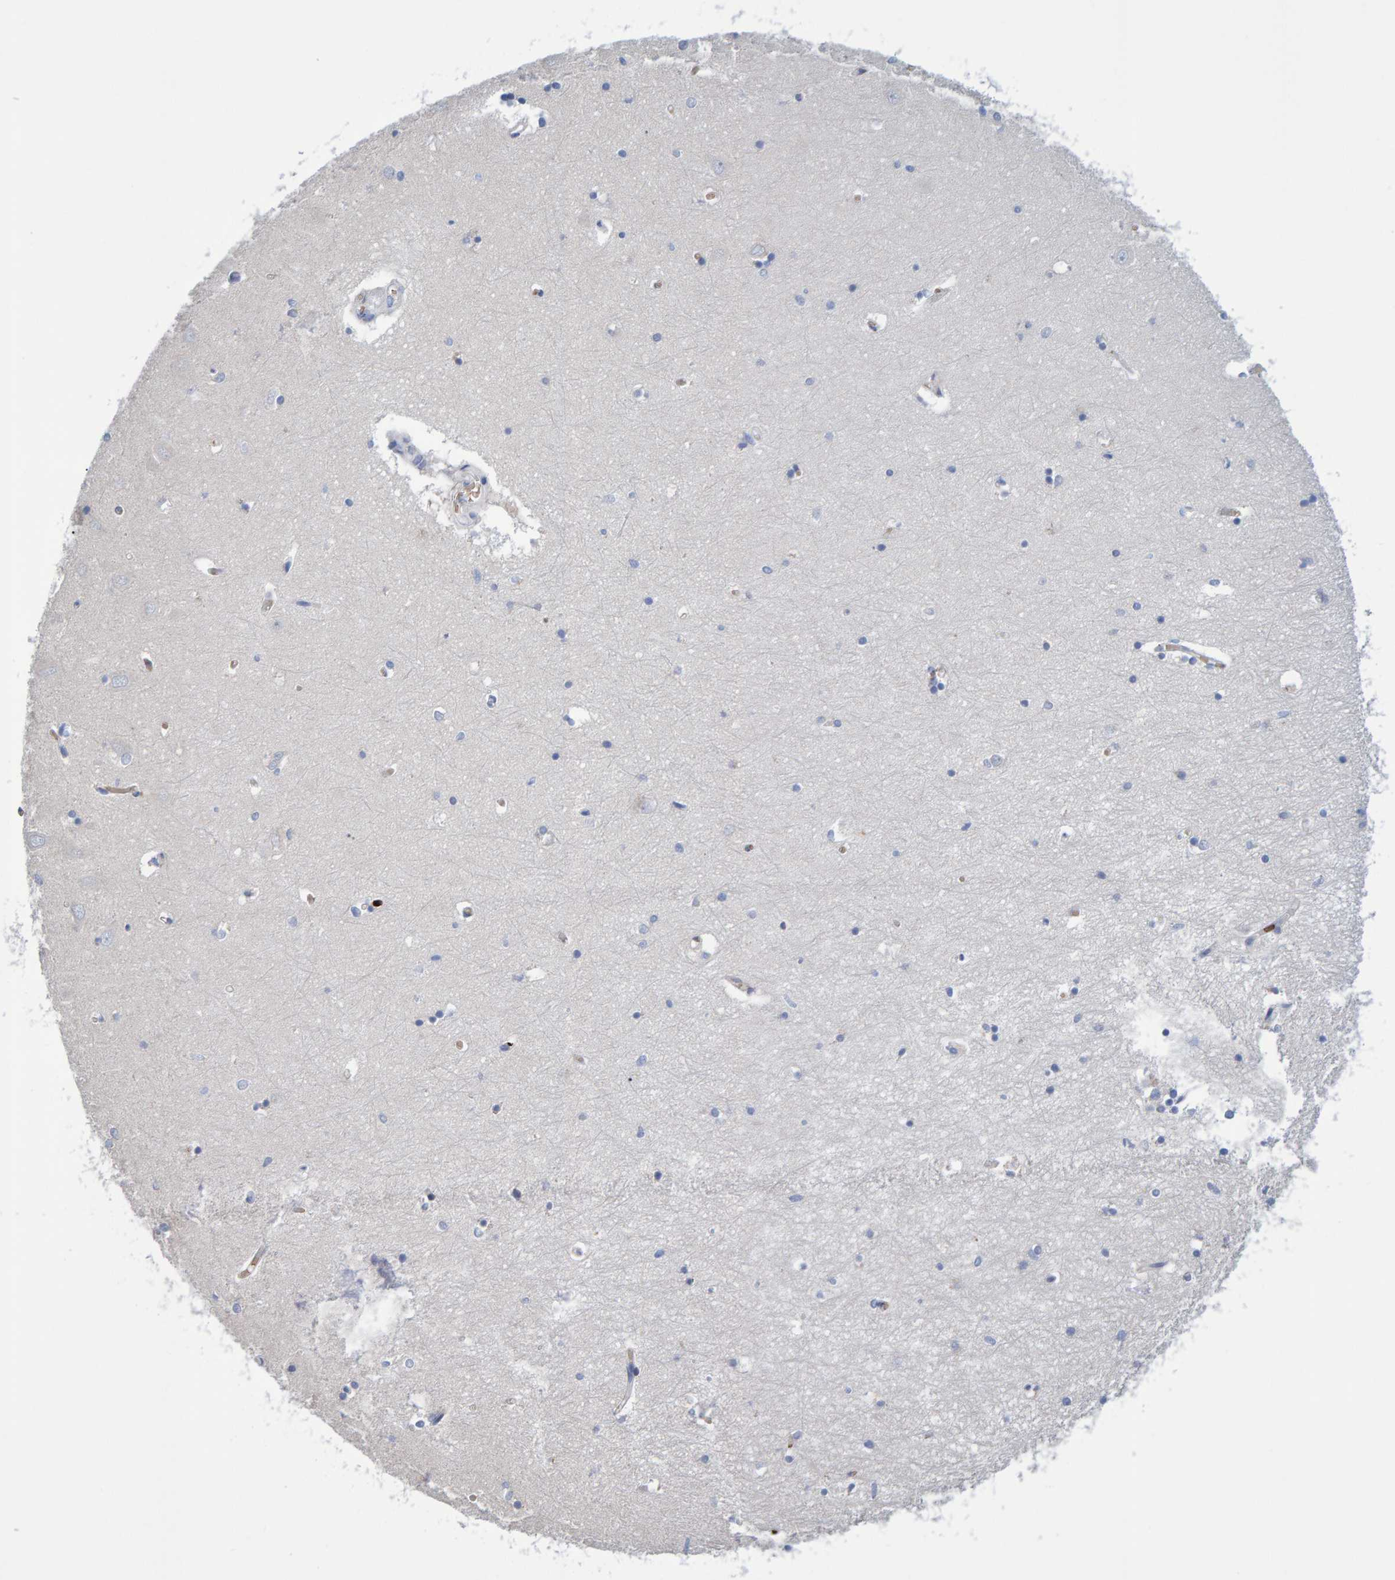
{"staining": {"intensity": "negative", "quantity": "none", "location": "none"}, "tissue": "hippocampus", "cell_type": "Glial cells", "image_type": "normal", "snomed": [{"axis": "morphology", "description": "Normal tissue, NOS"}, {"axis": "topography", "description": "Hippocampus"}], "caption": "The image exhibits no staining of glial cells in benign hippocampus.", "gene": "VPS9D1", "patient": {"sex": "male", "age": 70}}